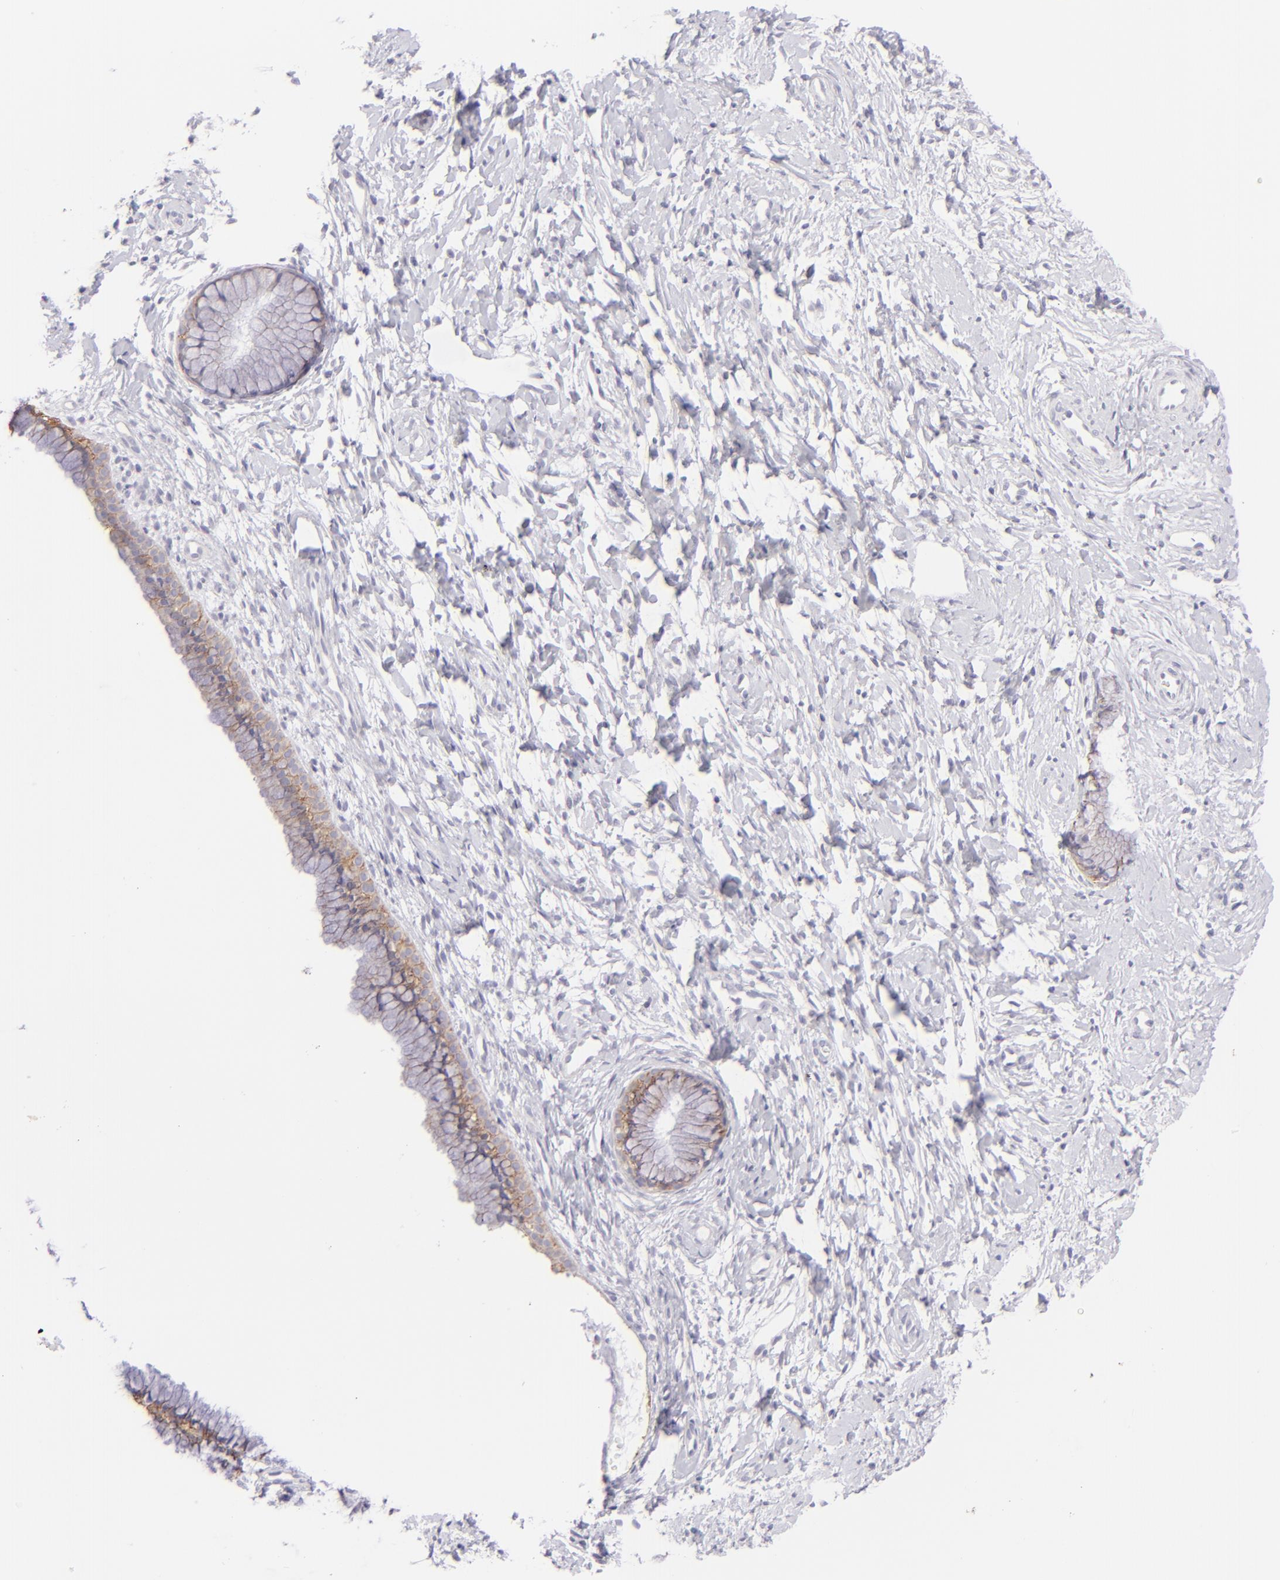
{"staining": {"intensity": "weak", "quantity": "25%-75%", "location": "cytoplasmic/membranous"}, "tissue": "cervix", "cell_type": "Glandular cells", "image_type": "normal", "snomed": [{"axis": "morphology", "description": "Normal tissue, NOS"}, {"axis": "topography", "description": "Cervix"}], "caption": "Protein staining shows weak cytoplasmic/membranous expression in about 25%-75% of glandular cells in normal cervix. (DAB (3,3'-diaminobenzidine) IHC with brightfield microscopy, high magnification).", "gene": "CLDN4", "patient": {"sex": "female", "age": 46}}